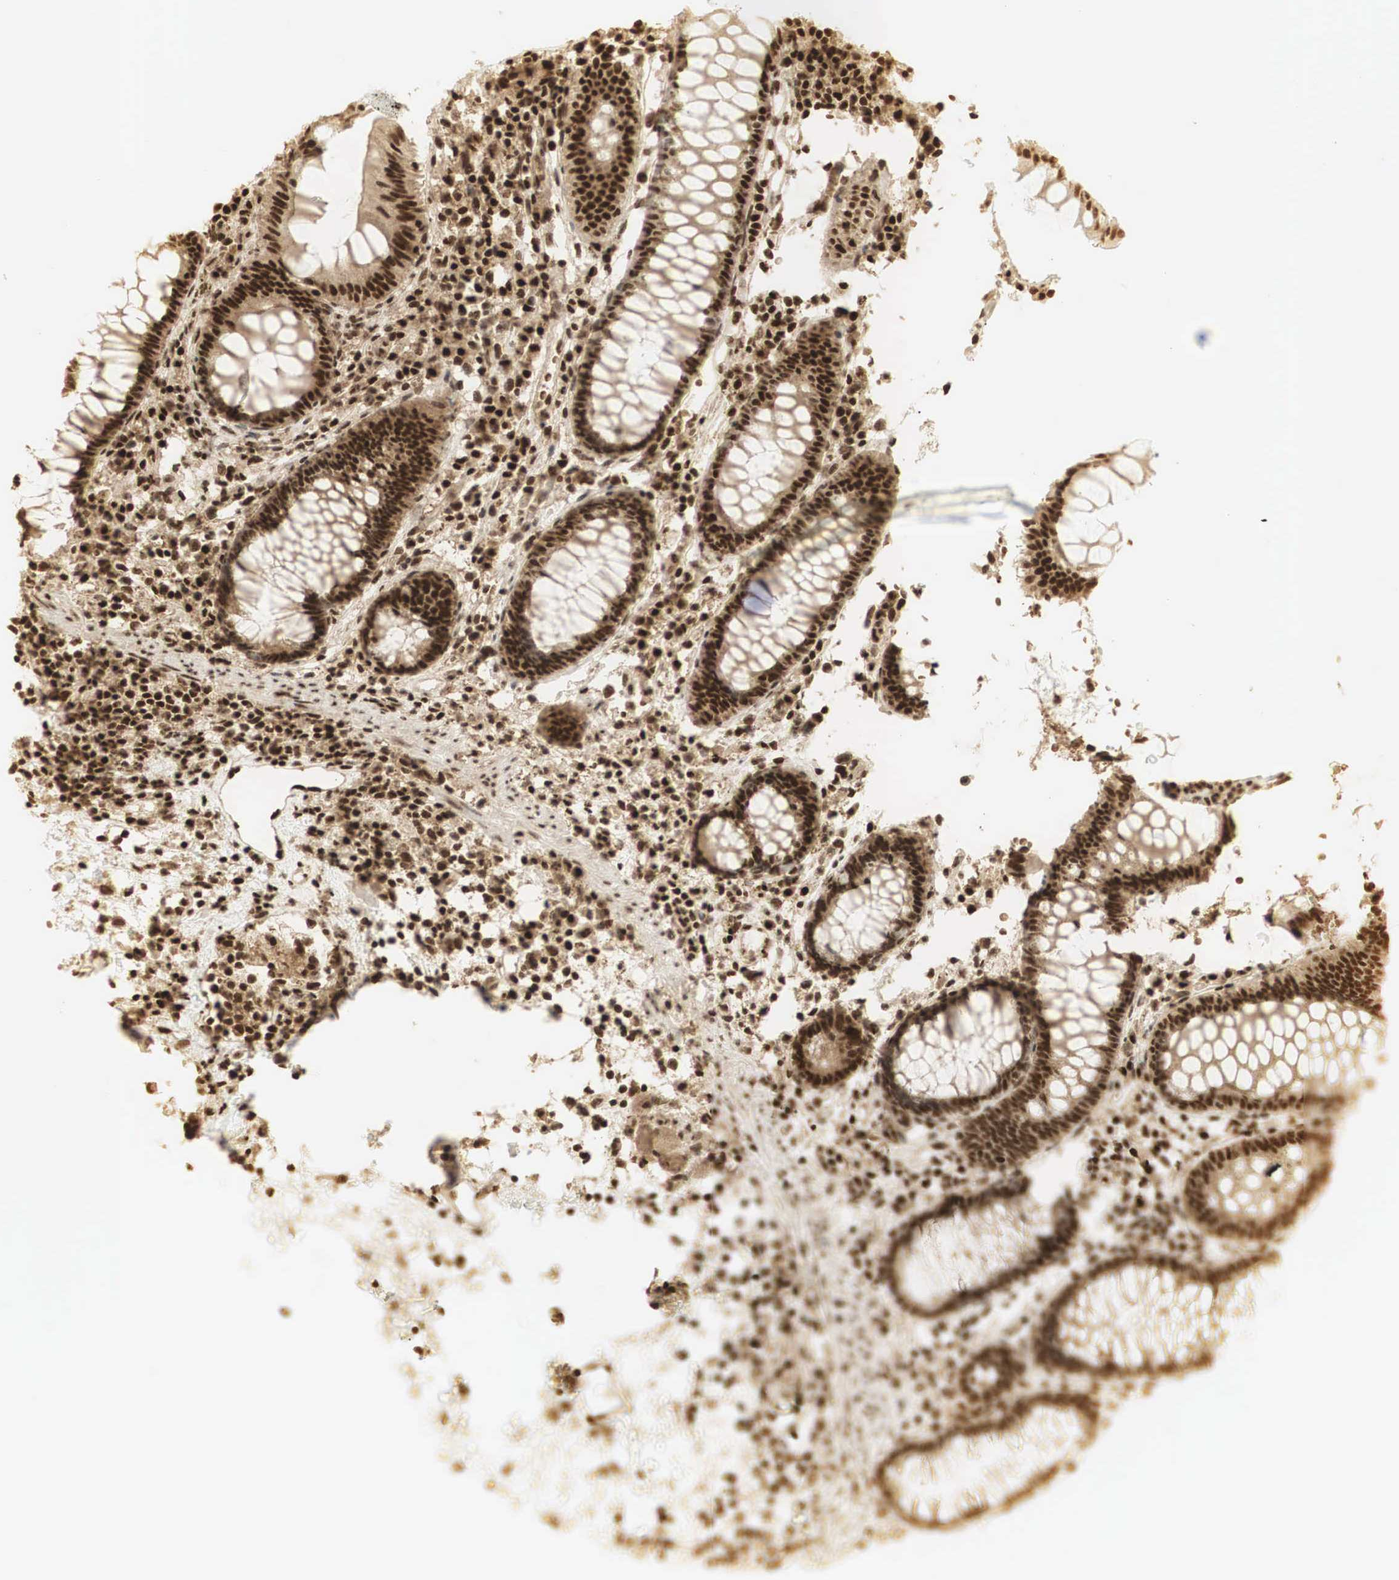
{"staining": {"intensity": "strong", "quantity": ">75%", "location": "nuclear"}, "tissue": "colon", "cell_type": "Endothelial cells", "image_type": "normal", "snomed": [{"axis": "morphology", "description": "Normal tissue, NOS"}, {"axis": "topography", "description": "Colon"}], "caption": "Immunohistochemical staining of benign human colon exhibits high levels of strong nuclear staining in approximately >75% of endothelial cells.", "gene": "RNF113A", "patient": {"sex": "female", "age": 55}}